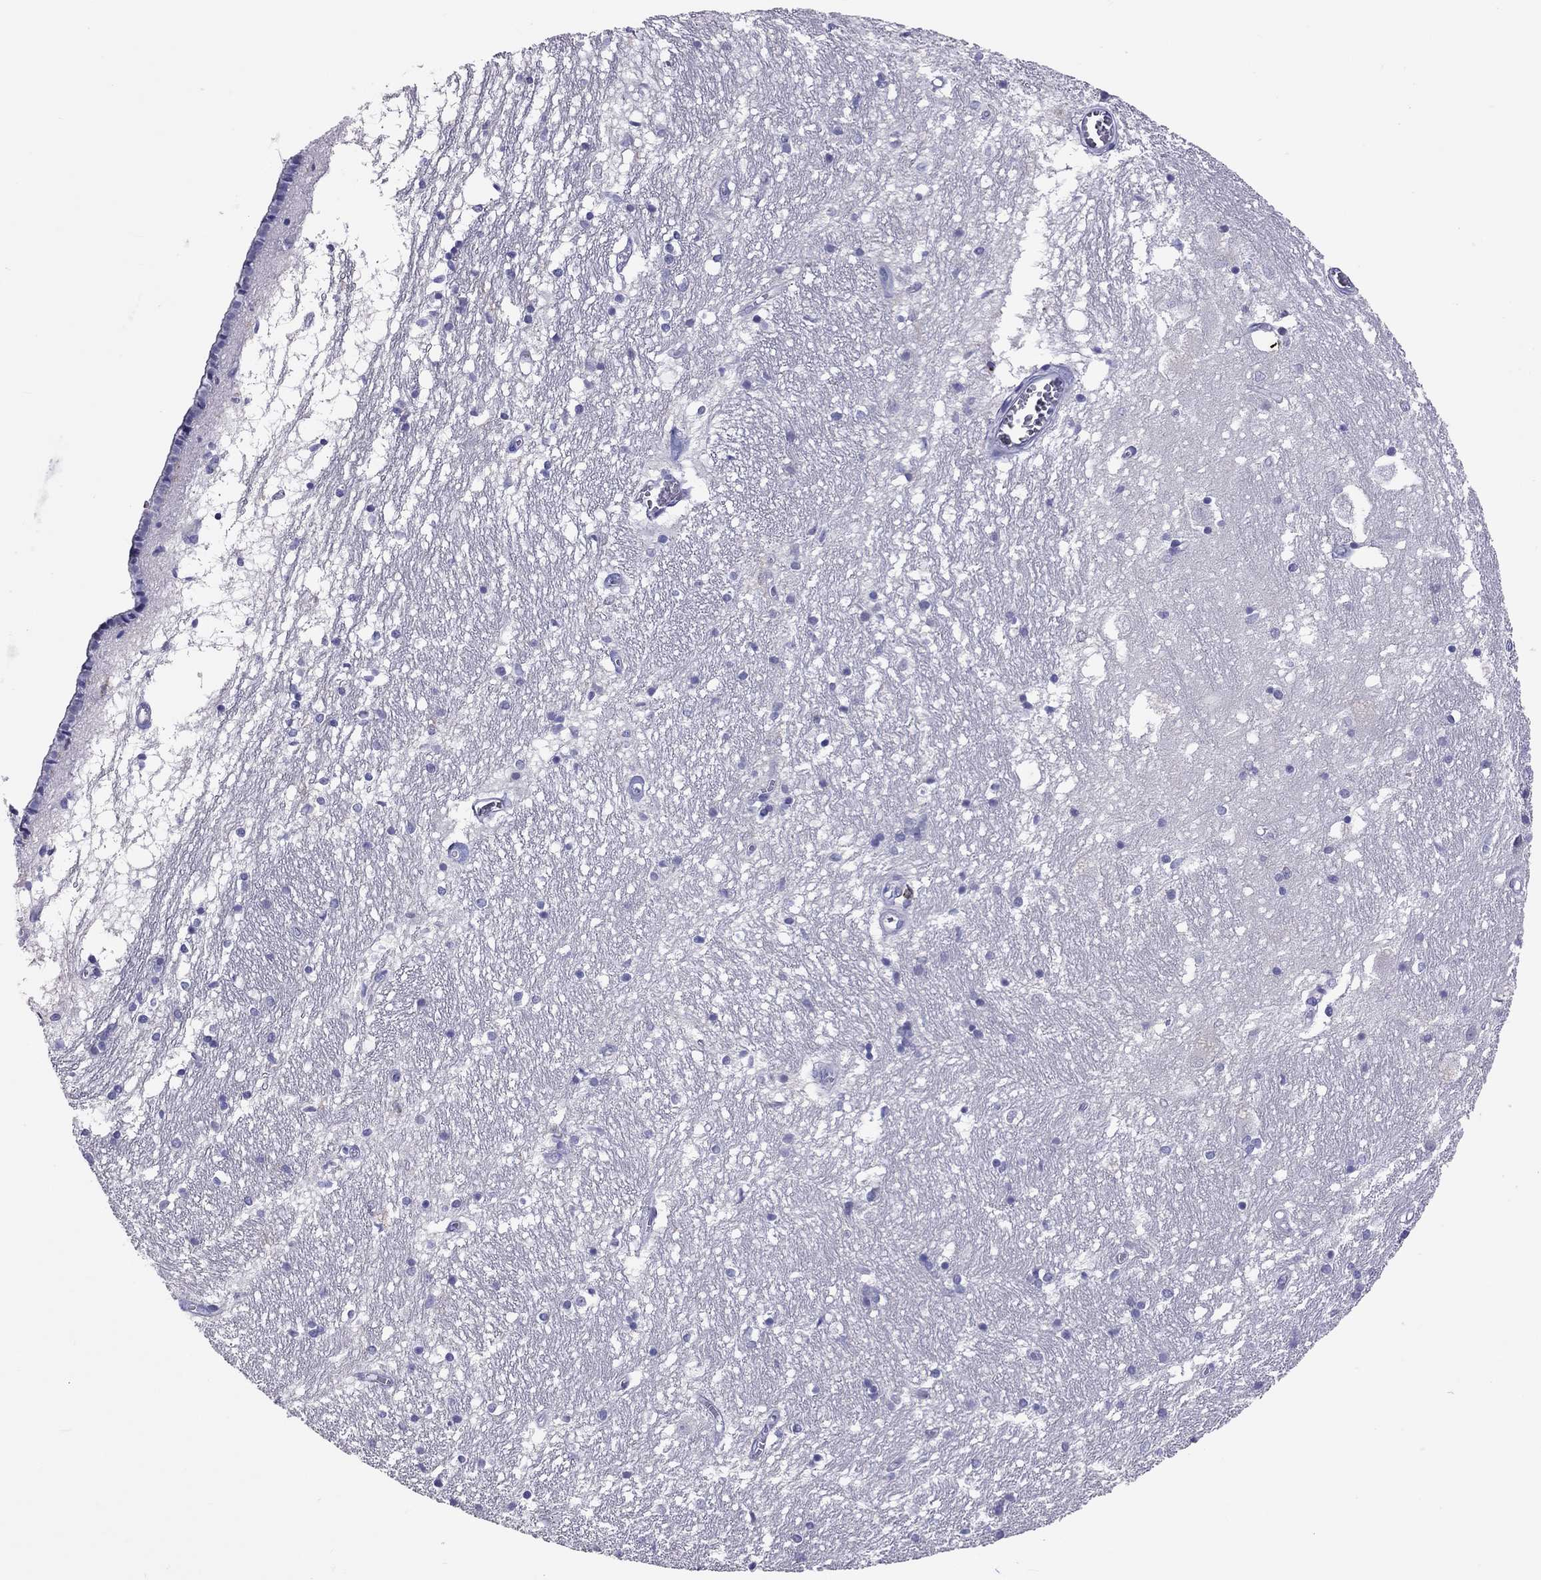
{"staining": {"intensity": "negative", "quantity": "none", "location": "none"}, "tissue": "caudate", "cell_type": "Glial cells", "image_type": "normal", "snomed": [{"axis": "morphology", "description": "Normal tissue, NOS"}, {"axis": "topography", "description": "Lateral ventricle wall"}], "caption": "Immunohistochemical staining of unremarkable human caudate demonstrates no significant positivity in glial cells.", "gene": "ENSG00000288637", "patient": {"sex": "female", "age": 71}}